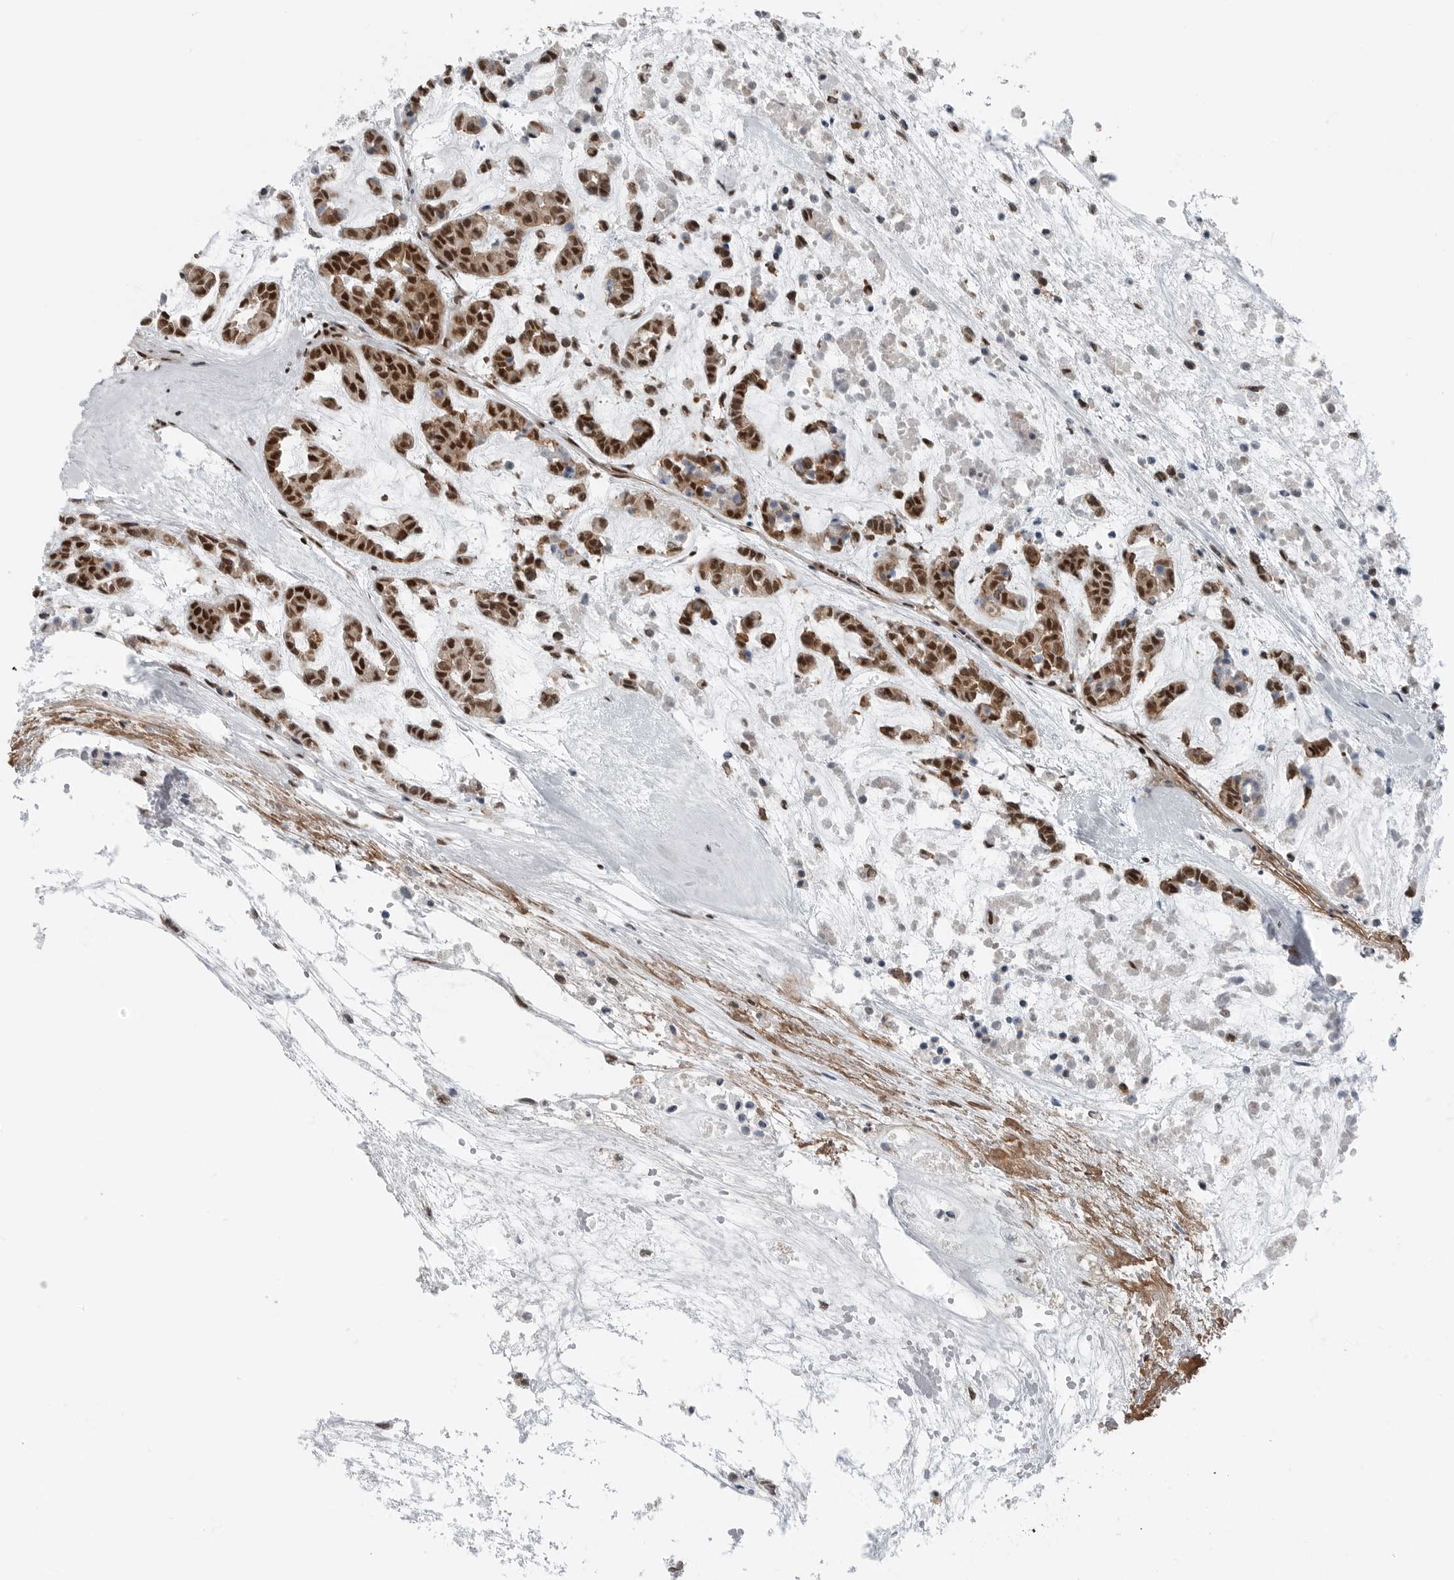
{"staining": {"intensity": "strong", "quantity": ">75%", "location": "cytoplasmic/membranous,nuclear"}, "tissue": "head and neck cancer", "cell_type": "Tumor cells", "image_type": "cancer", "snomed": [{"axis": "morphology", "description": "Adenocarcinoma, NOS"}, {"axis": "morphology", "description": "Adenoma, NOS"}, {"axis": "topography", "description": "Head-Neck"}], "caption": "Strong cytoplasmic/membranous and nuclear expression for a protein is identified in about >75% of tumor cells of head and neck cancer using IHC.", "gene": "BLZF1", "patient": {"sex": "female", "age": 55}}